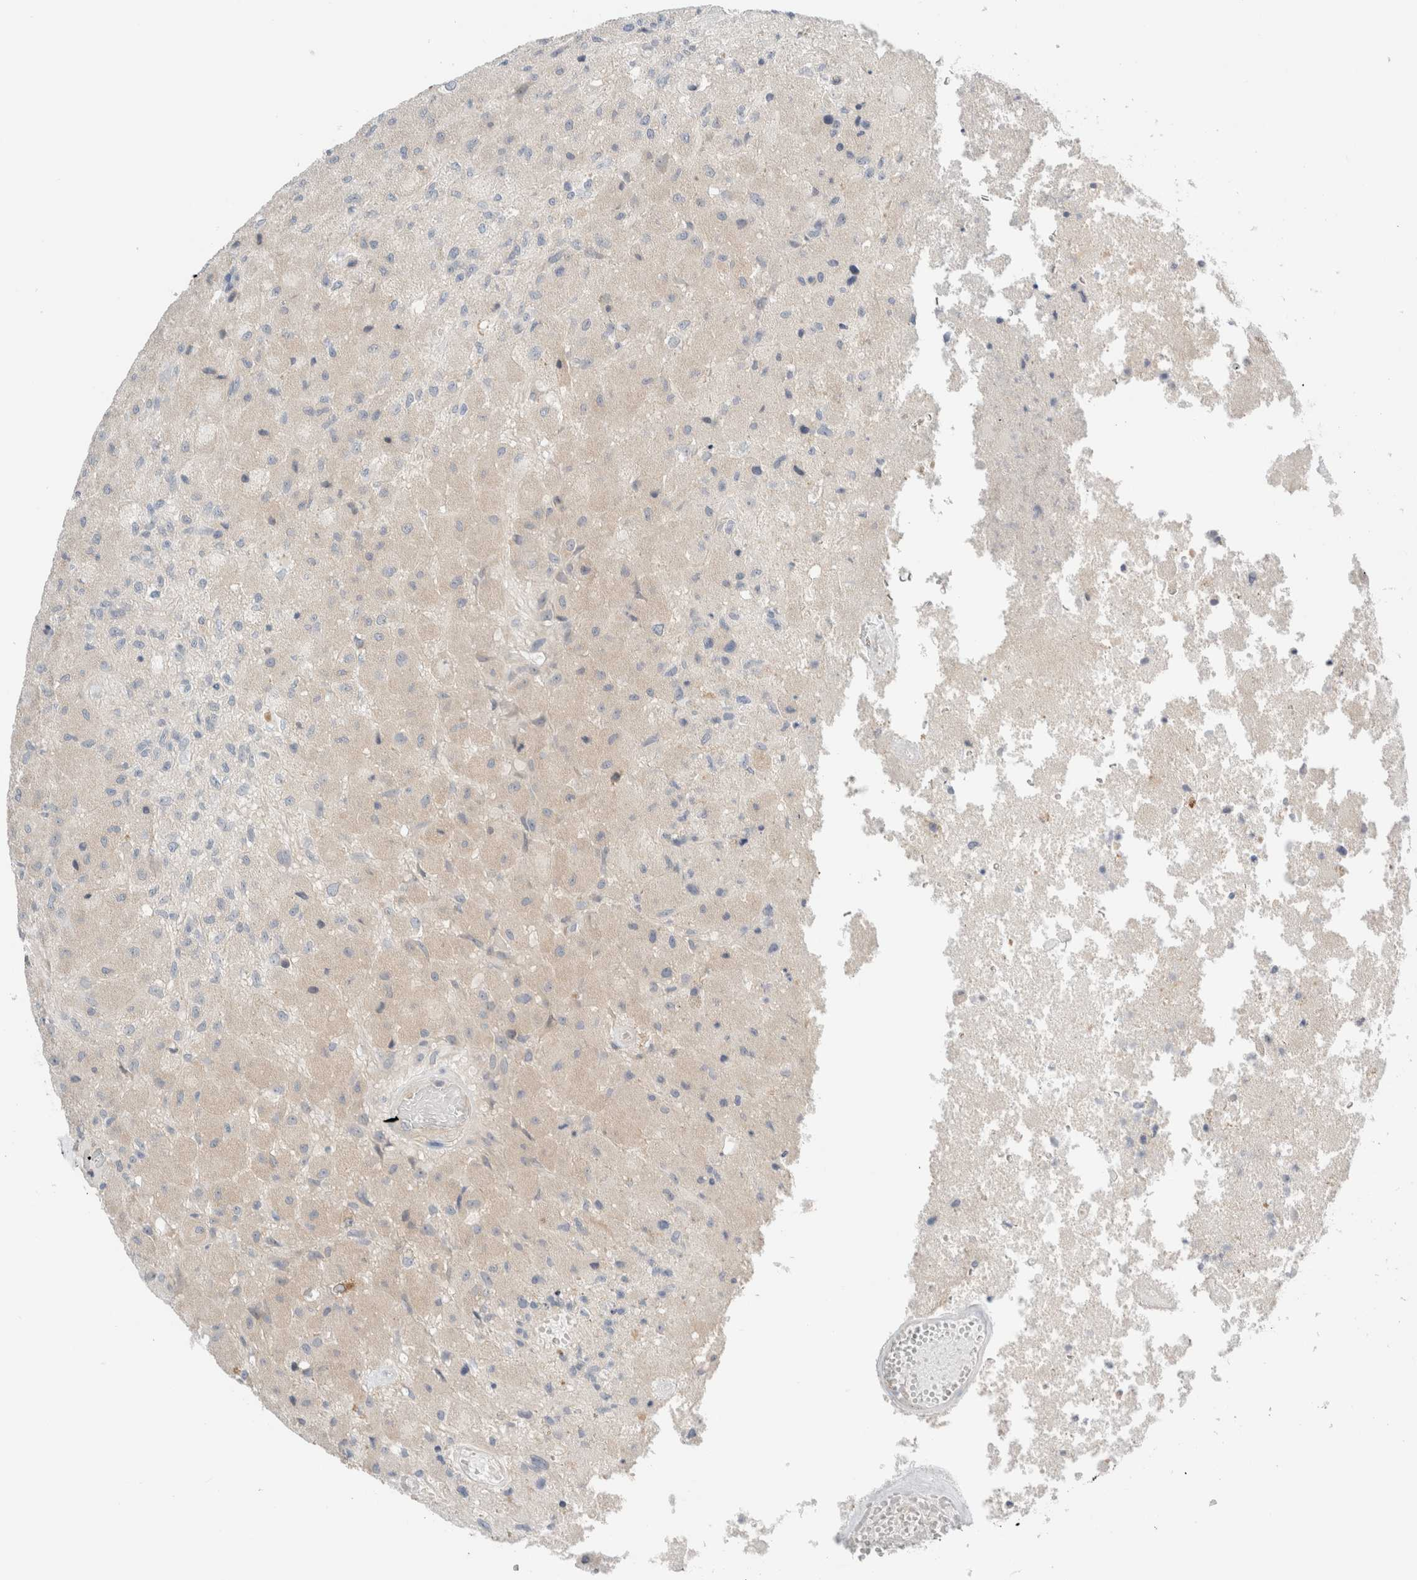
{"staining": {"intensity": "weak", "quantity": "<25%", "location": "cytoplasmic/membranous"}, "tissue": "glioma", "cell_type": "Tumor cells", "image_type": "cancer", "snomed": [{"axis": "morphology", "description": "Normal tissue, NOS"}, {"axis": "morphology", "description": "Glioma, malignant, High grade"}, {"axis": "topography", "description": "Cerebral cortex"}], "caption": "This is a photomicrograph of IHC staining of glioma, which shows no expression in tumor cells. (Brightfield microscopy of DAB immunohistochemistry at high magnification).", "gene": "SDR16C5", "patient": {"sex": "male", "age": 77}}